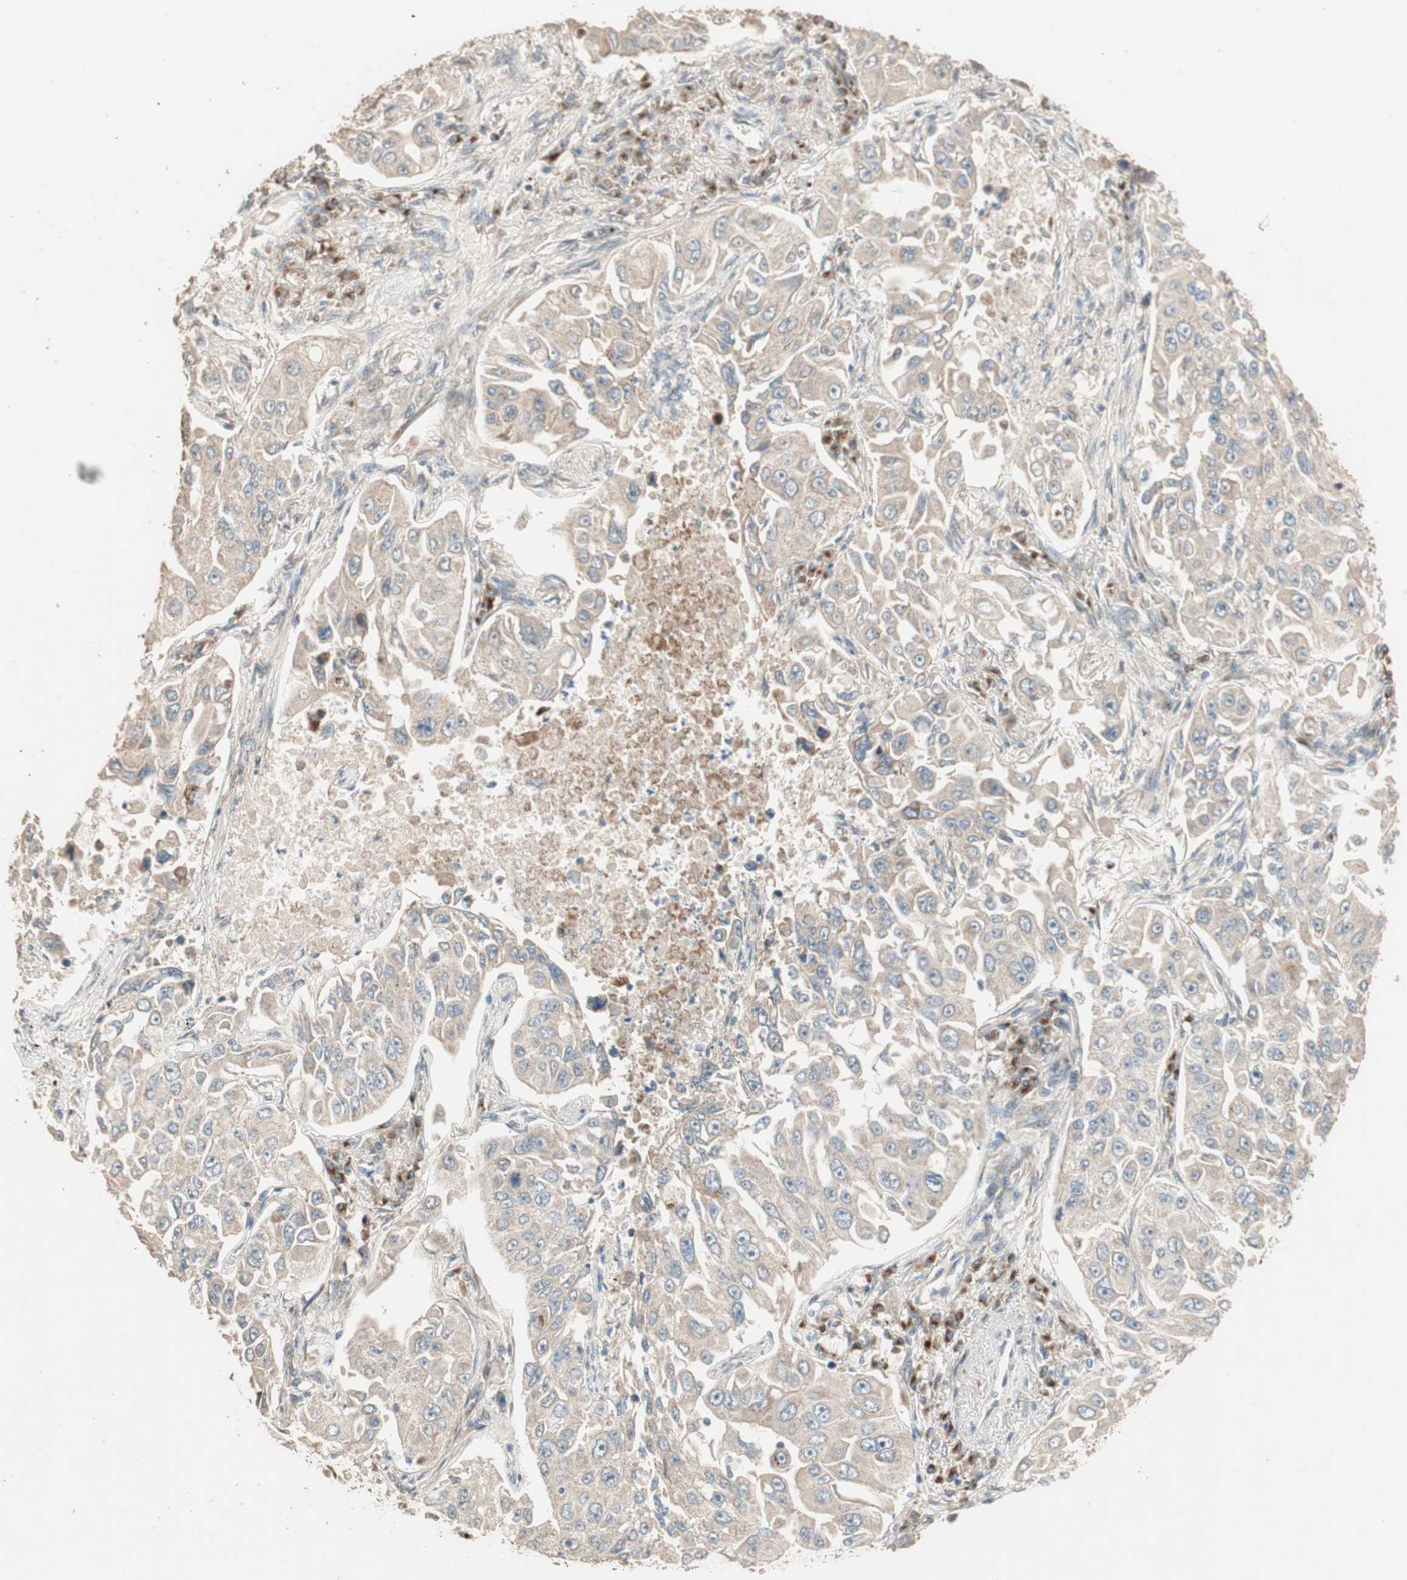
{"staining": {"intensity": "weak", "quantity": ">75%", "location": "cytoplasmic/membranous"}, "tissue": "lung cancer", "cell_type": "Tumor cells", "image_type": "cancer", "snomed": [{"axis": "morphology", "description": "Adenocarcinoma, NOS"}, {"axis": "topography", "description": "Lung"}], "caption": "This is an image of immunohistochemistry (IHC) staining of lung cancer (adenocarcinoma), which shows weak positivity in the cytoplasmic/membranous of tumor cells.", "gene": "RARRES1", "patient": {"sex": "male", "age": 84}}